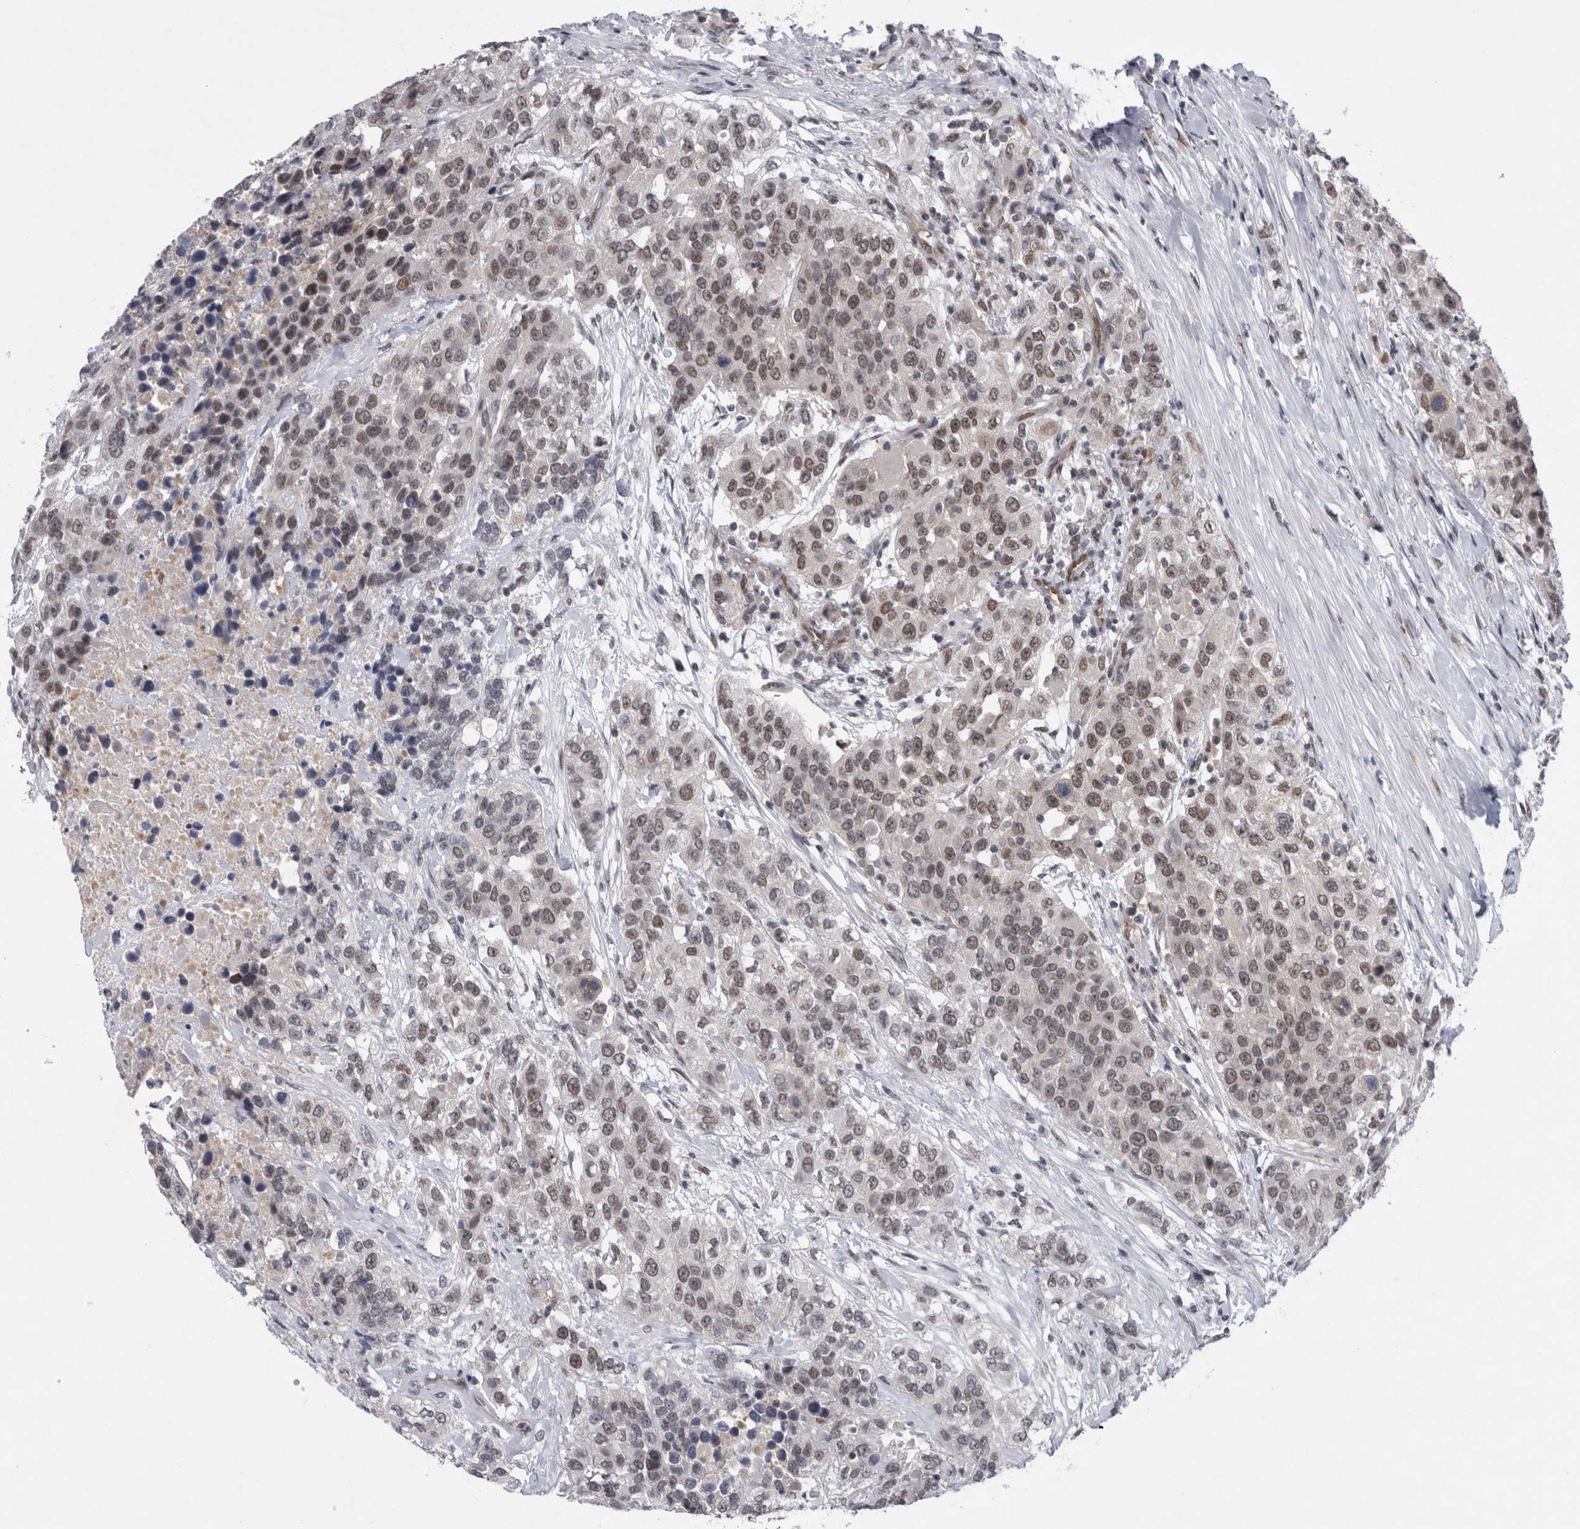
{"staining": {"intensity": "moderate", "quantity": ">75%", "location": "nuclear"}, "tissue": "urothelial cancer", "cell_type": "Tumor cells", "image_type": "cancer", "snomed": [{"axis": "morphology", "description": "Urothelial carcinoma, High grade"}, {"axis": "topography", "description": "Urinary bladder"}], "caption": "Moderate nuclear staining is appreciated in about >75% of tumor cells in urothelial cancer.", "gene": "PSMB2", "patient": {"sex": "female", "age": 80}}